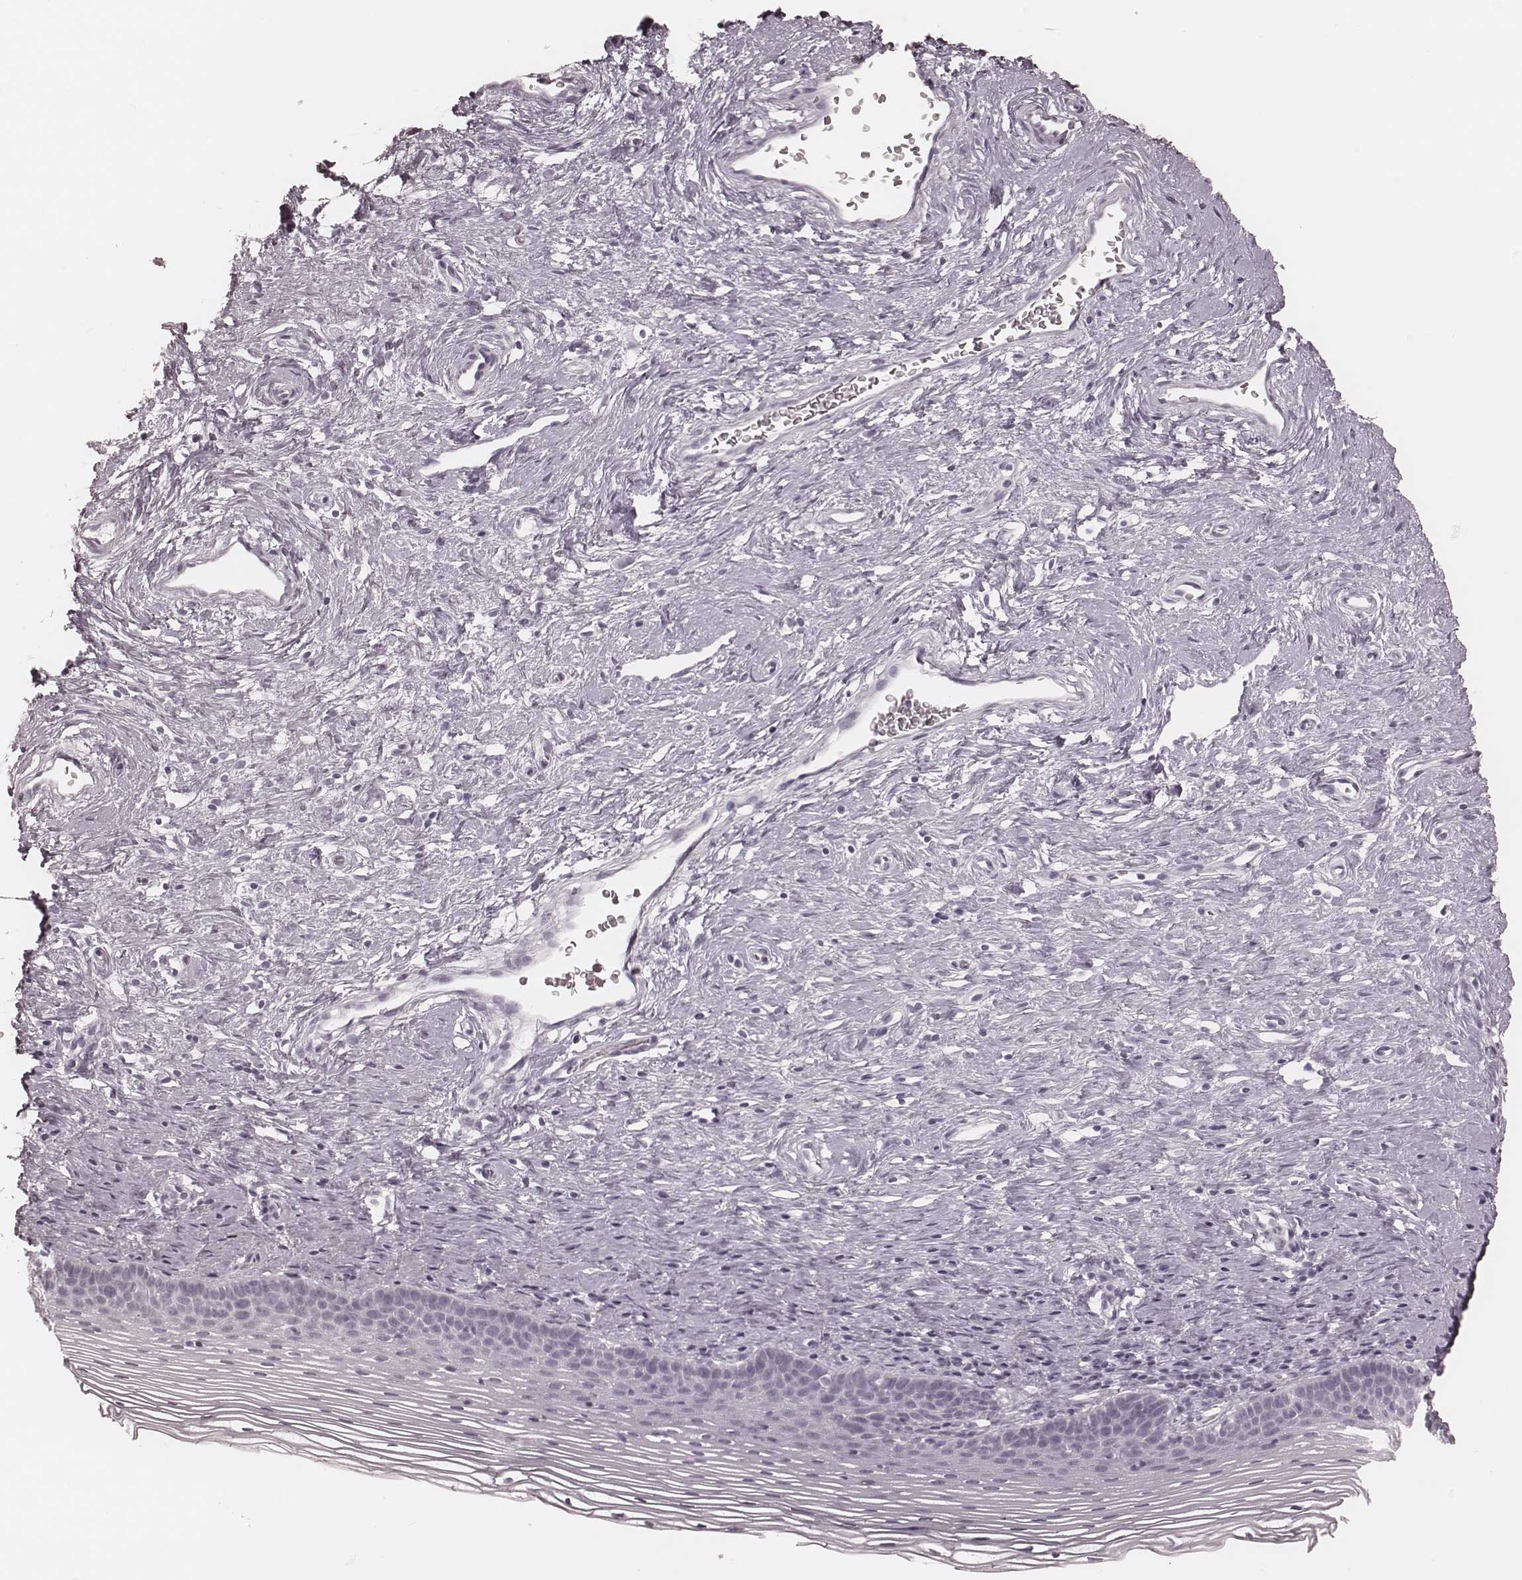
{"staining": {"intensity": "negative", "quantity": "none", "location": "none"}, "tissue": "cervix", "cell_type": "Glandular cells", "image_type": "normal", "snomed": [{"axis": "morphology", "description": "Normal tissue, NOS"}, {"axis": "topography", "description": "Cervix"}], "caption": "High power microscopy micrograph of an immunohistochemistry (IHC) image of normal cervix, revealing no significant positivity in glandular cells.", "gene": "KRT74", "patient": {"sex": "female", "age": 39}}